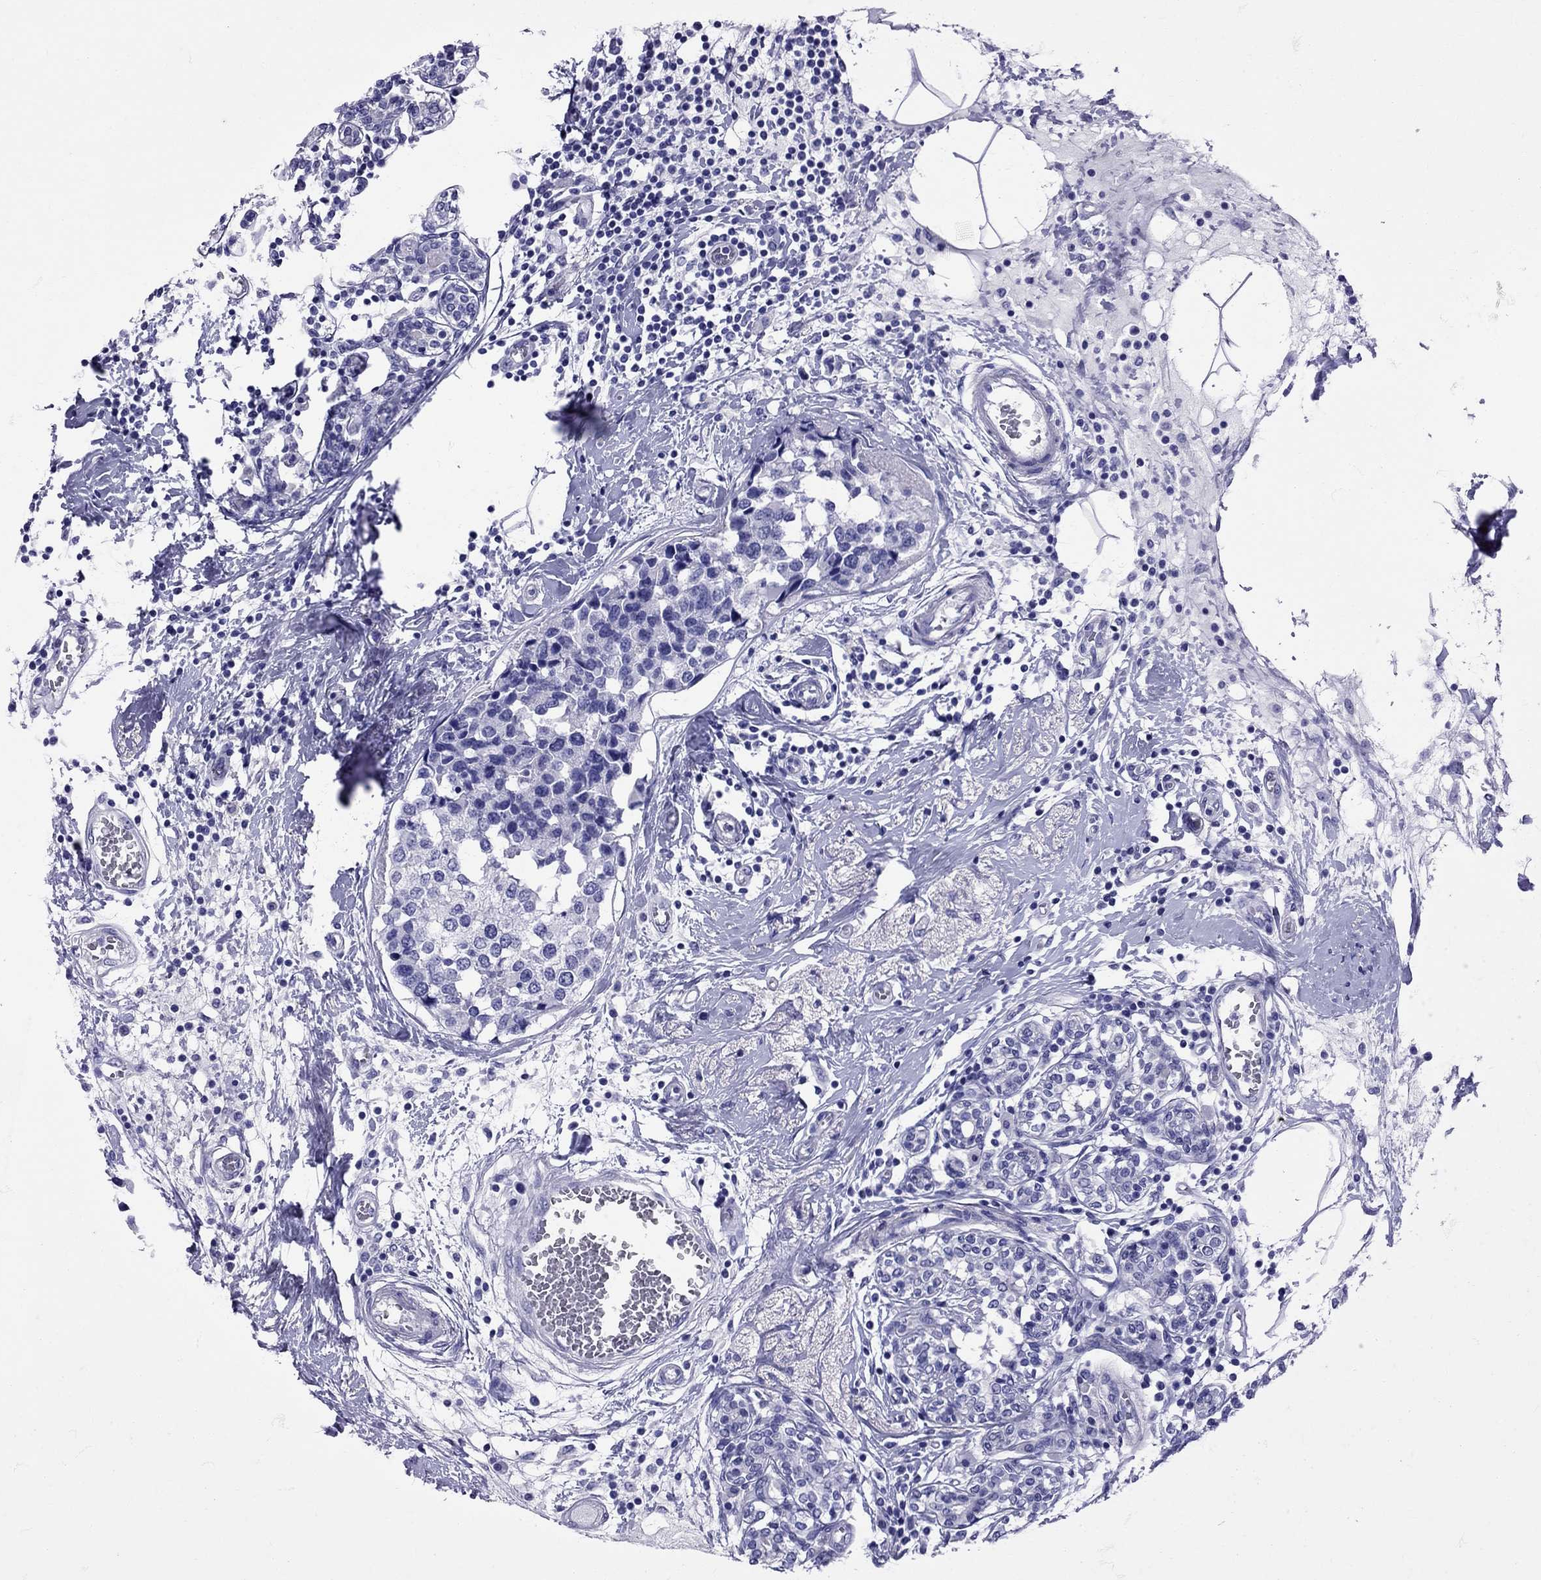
{"staining": {"intensity": "negative", "quantity": "none", "location": "none"}, "tissue": "breast cancer", "cell_type": "Tumor cells", "image_type": "cancer", "snomed": [{"axis": "morphology", "description": "Lobular carcinoma"}, {"axis": "topography", "description": "Breast"}], "caption": "DAB immunohistochemical staining of human breast lobular carcinoma exhibits no significant staining in tumor cells.", "gene": "AVP", "patient": {"sex": "female", "age": 59}}